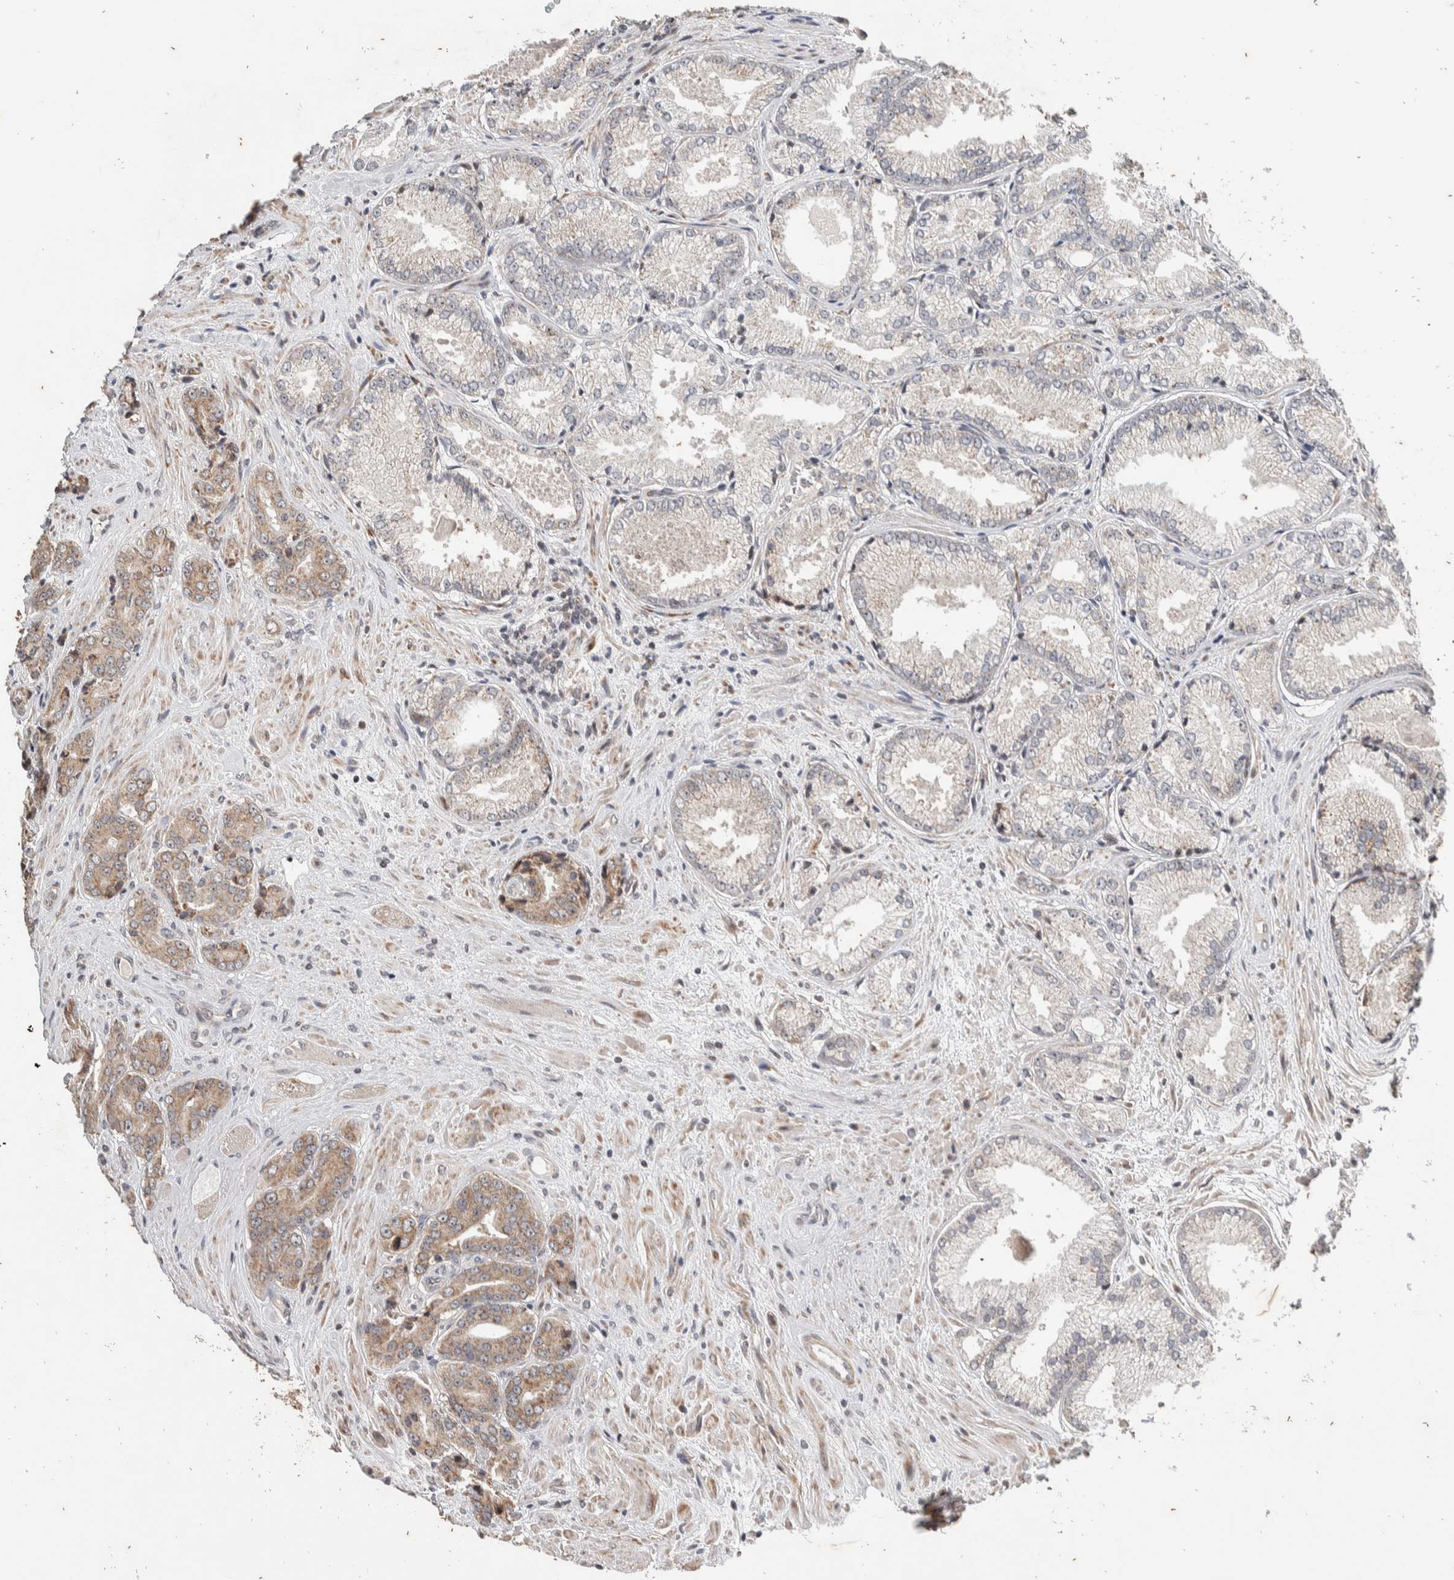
{"staining": {"intensity": "weak", "quantity": "25%-75%", "location": "cytoplasmic/membranous"}, "tissue": "prostate cancer", "cell_type": "Tumor cells", "image_type": "cancer", "snomed": [{"axis": "morphology", "description": "Adenocarcinoma, High grade"}, {"axis": "topography", "description": "Prostate"}], "caption": "Weak cytoplasmic/membranous positivity for a protein is seen in approximately 25%-75% of tumor cells of adenocarcinoma (high-grade) (prostate) using immunohistochemistry (IHC).", "gene": "ATXN7L1", "patient": {"sex": "male", "age": 71}}